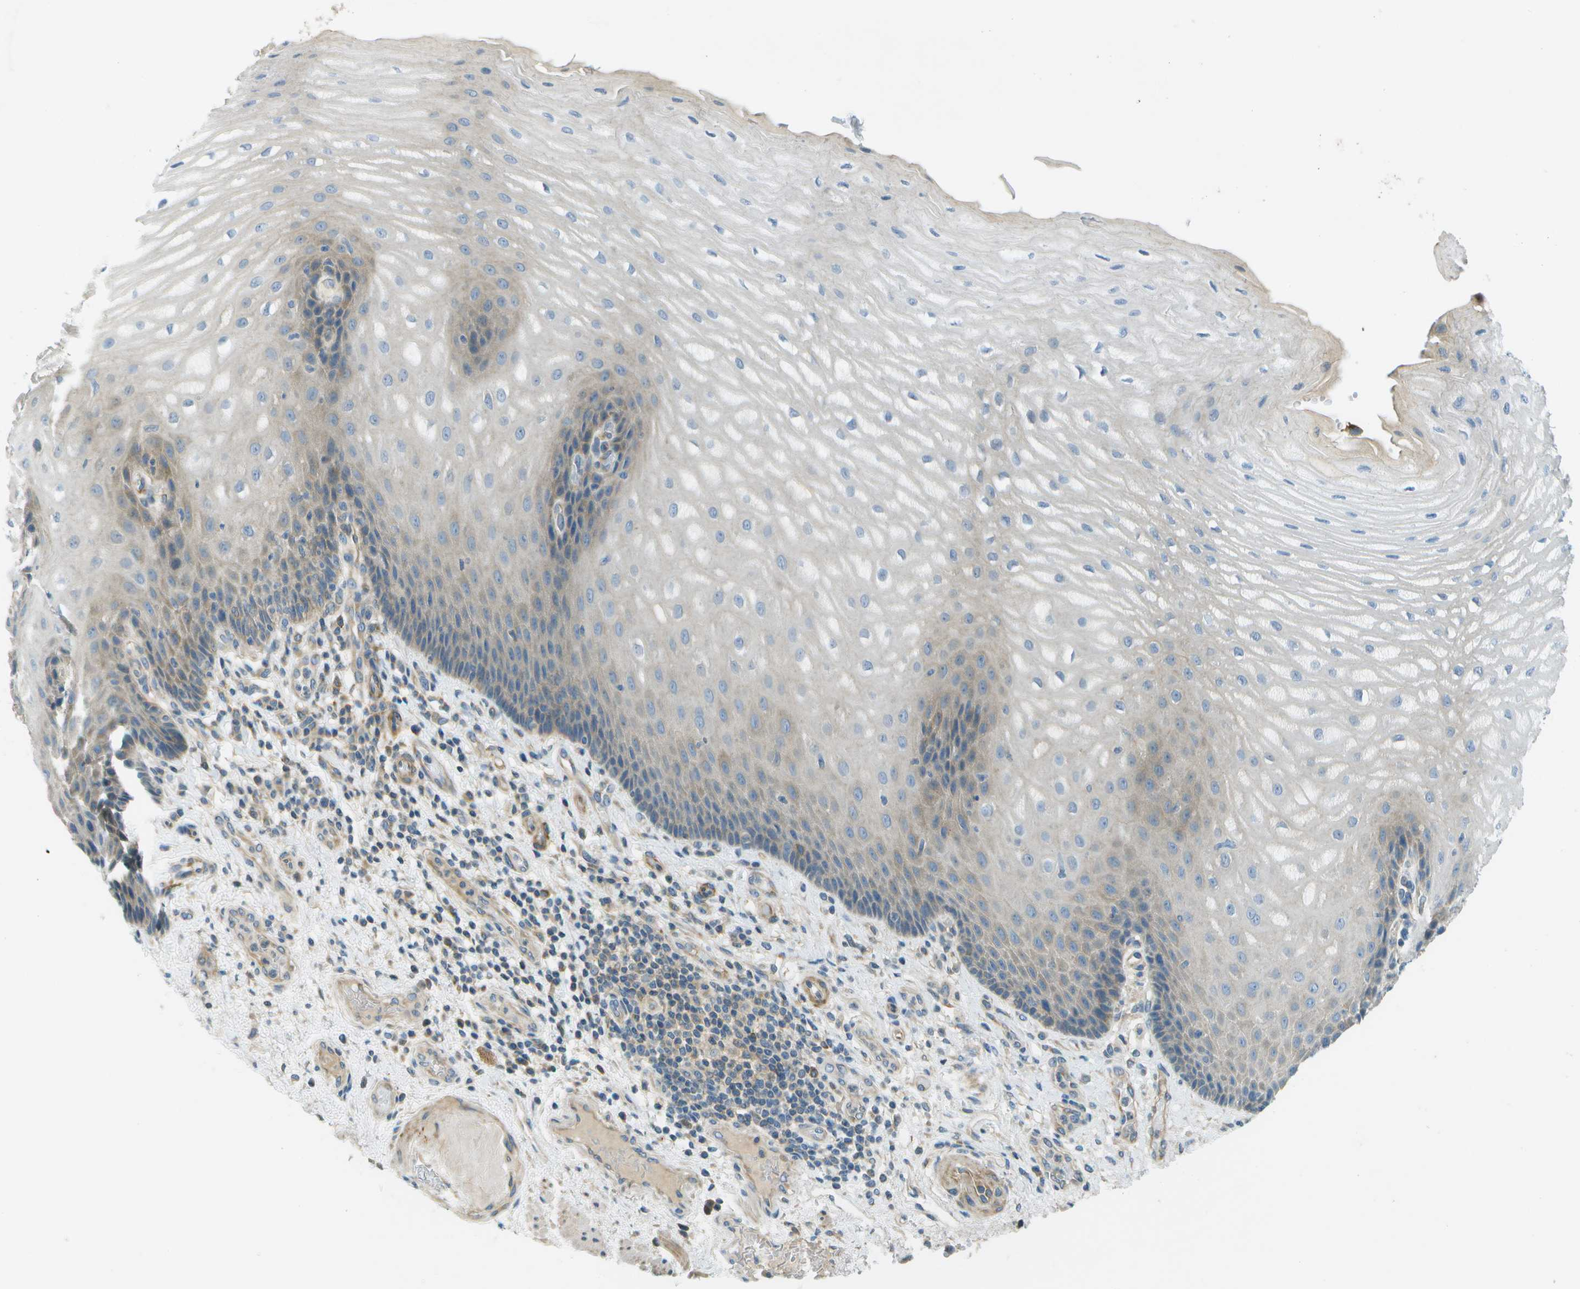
{"staining": {"intensity": "weak", "quantity": "<25%", "location": "cytoplasmic/membranous"}, "tissue": "esophagus", "cell_type": "Squamous epithelial cells", "image_type": "normal", "snomed": [{"axis": "morphology", "description": "Normal tissue, NOS"}, {"axis": "topography", "description": "Esophagus"}], "caption": "IHC histopathology image of normal esophagus: human esophagus stained with DAB (3,3'-diaminobenzidine) reveals no significant protein staining in squamous epithelial cells.", "gene": "WNK2", "patient": {"sex": "male", "age": 54}}